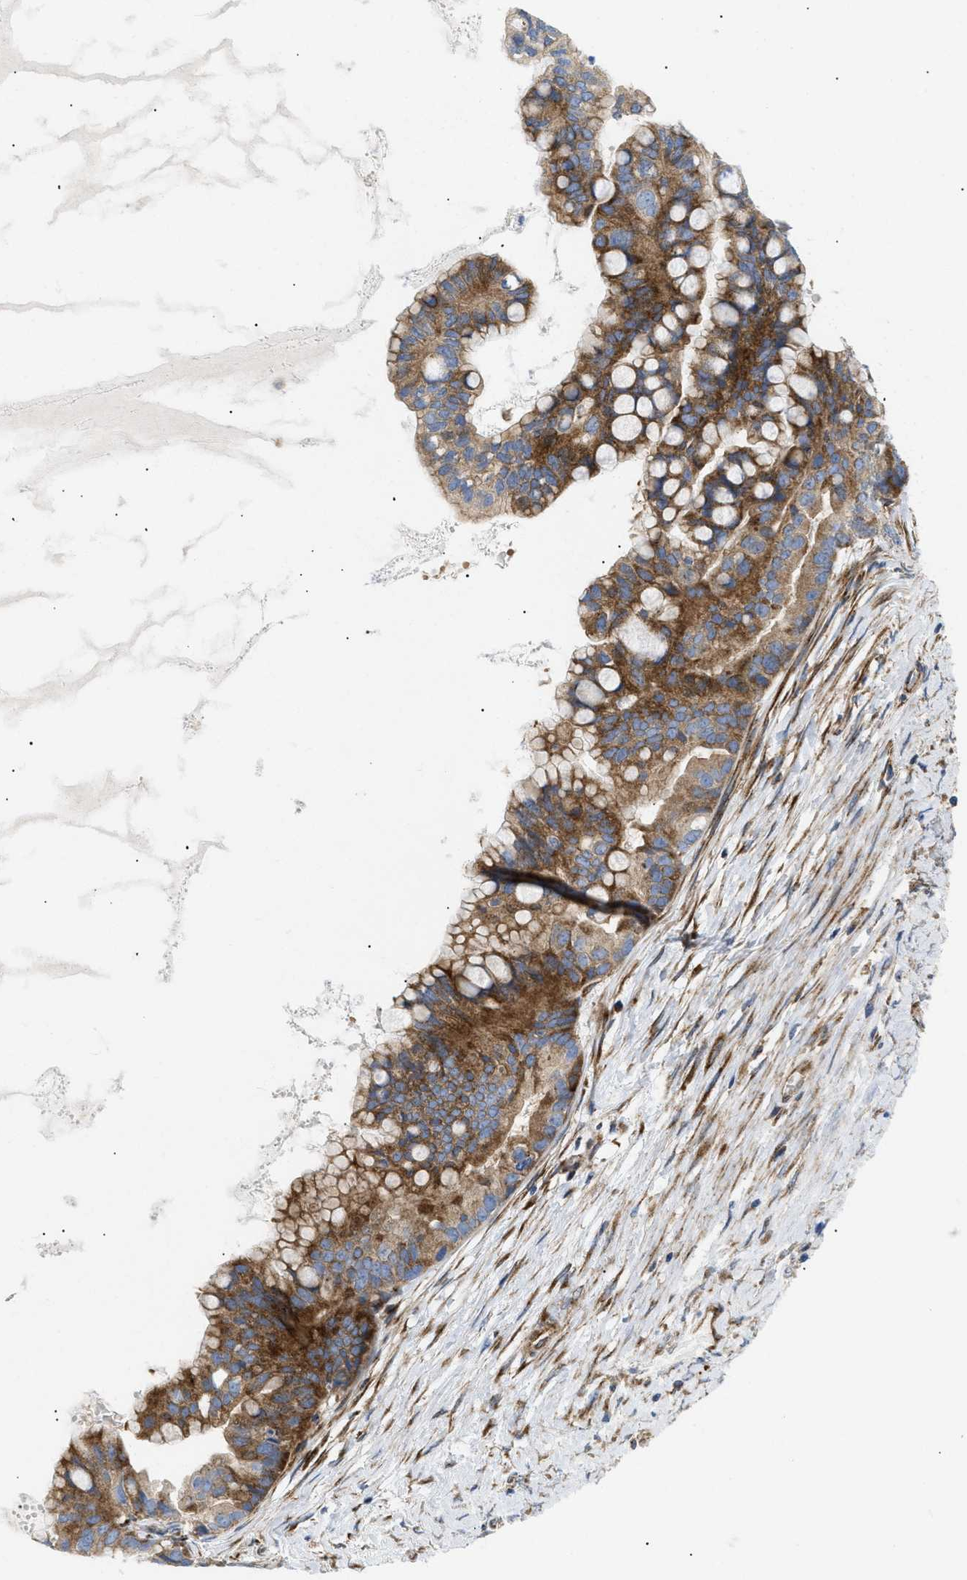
{"staining": {"intensity": "moderate", "quantity": ">75%", "location": "cytoplasmic/membranous"}, "tissue": "ovarian cancer", "cell_type": "Tumor cells", "image_type": "cancer", "snomed": [{"axis": "morphology", "description": "Cystadenocarcinoma, mucinous, NOS"}, {"axis": "topography", "description": "Ovary"}], "caption": "Immunohistochemical staining of human ovarian cancer shows medium levels of moderate cytoplasmic/membranous protein staining in about >75% of tumor cells.", "gene": "DCTN4", "patient": {"sex": "female", "age": 80}}